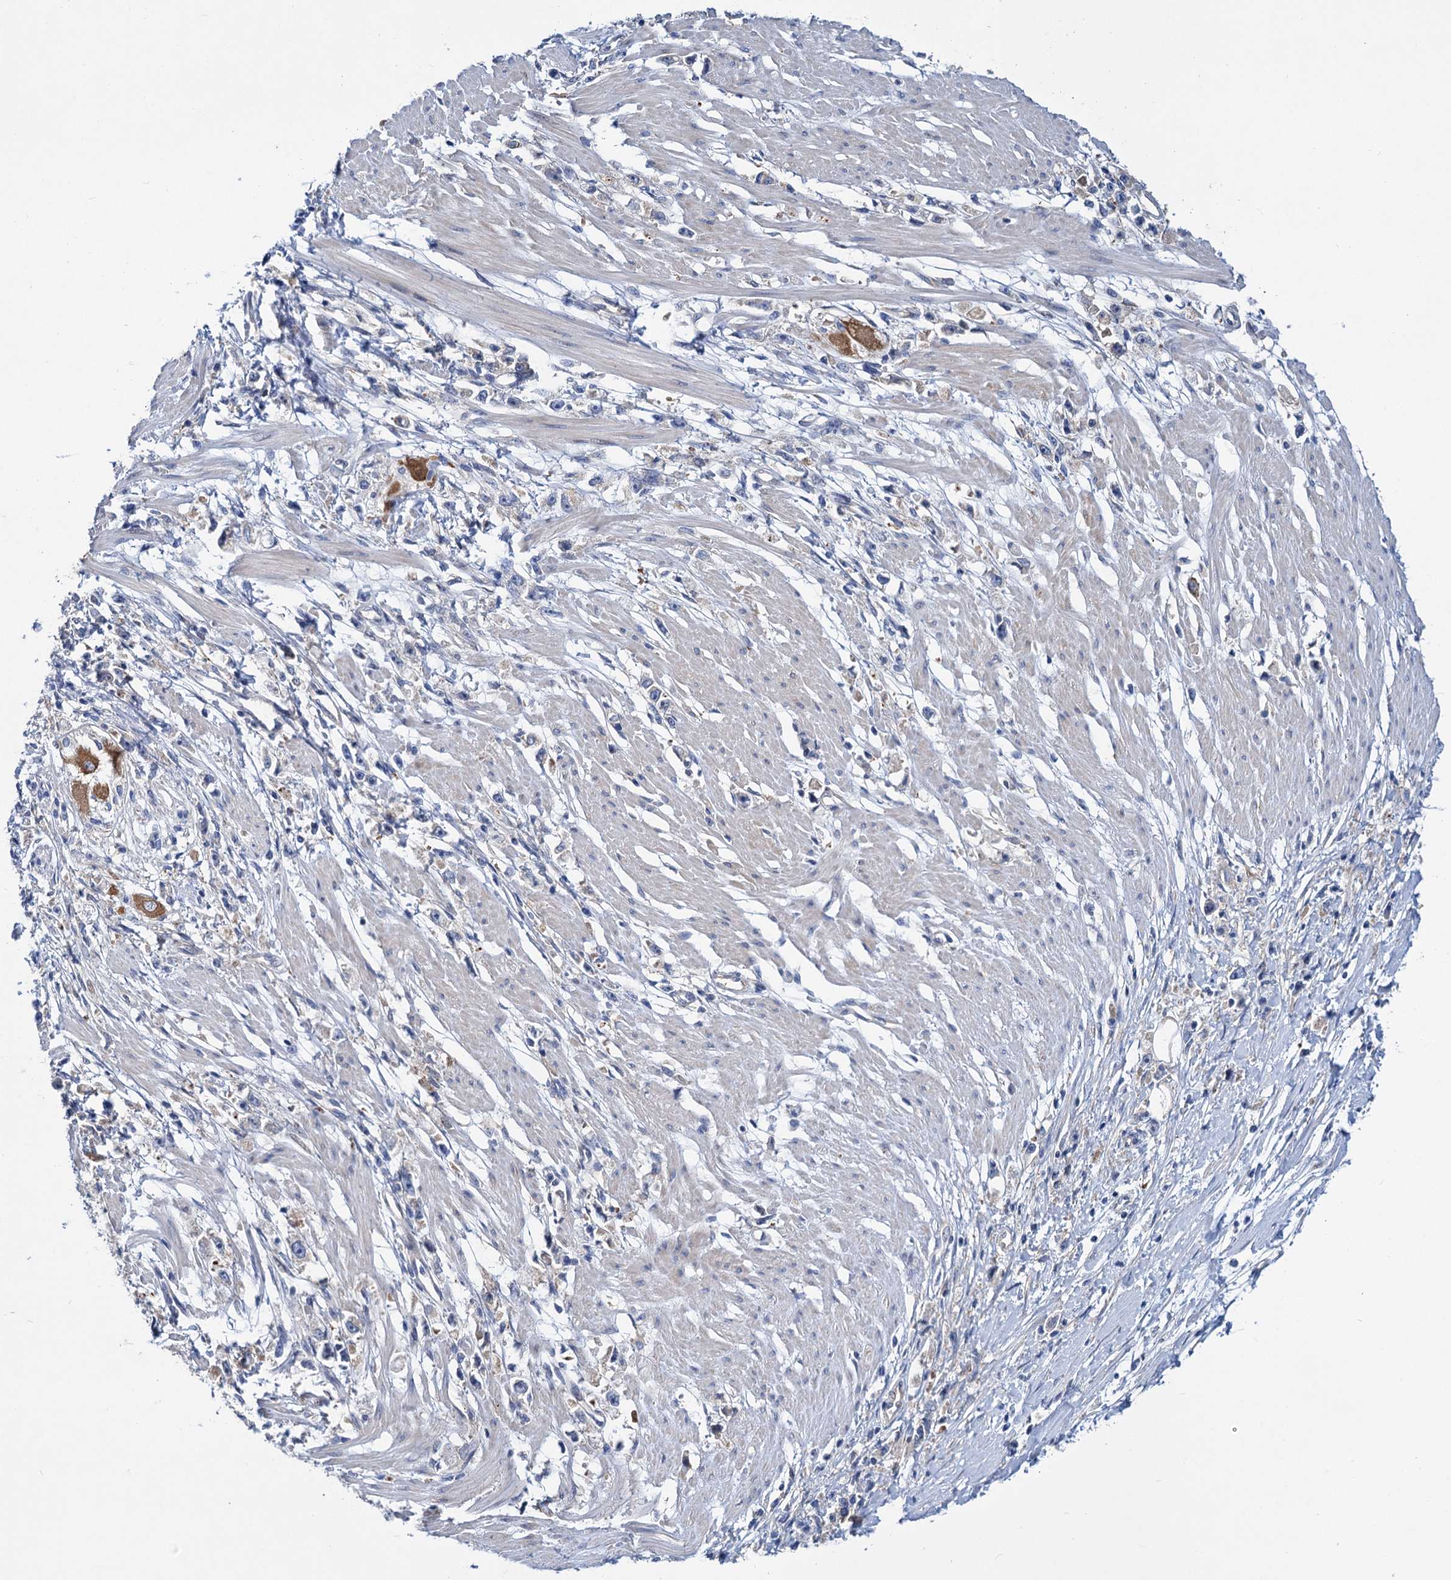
{"staining": {"intensity": "negative", "quantity": "none", "location": "none"}, "tissue": "stomach cancer", "cell_type": "Tumor cells", "image_type": "cancer", "snomed": [{"axis": "morphology", "description": "Adenocarcinoma, NOS"}, {"axis": "topography", "description": "Stomach"}], "caption": "IHC micrograph of human stomach adenocarcinoma stained for a protein (brown), which exhibits no staining in tumor cells.", "gene": "TRIM55", "patient": {"sex": "female", "age": 59}}